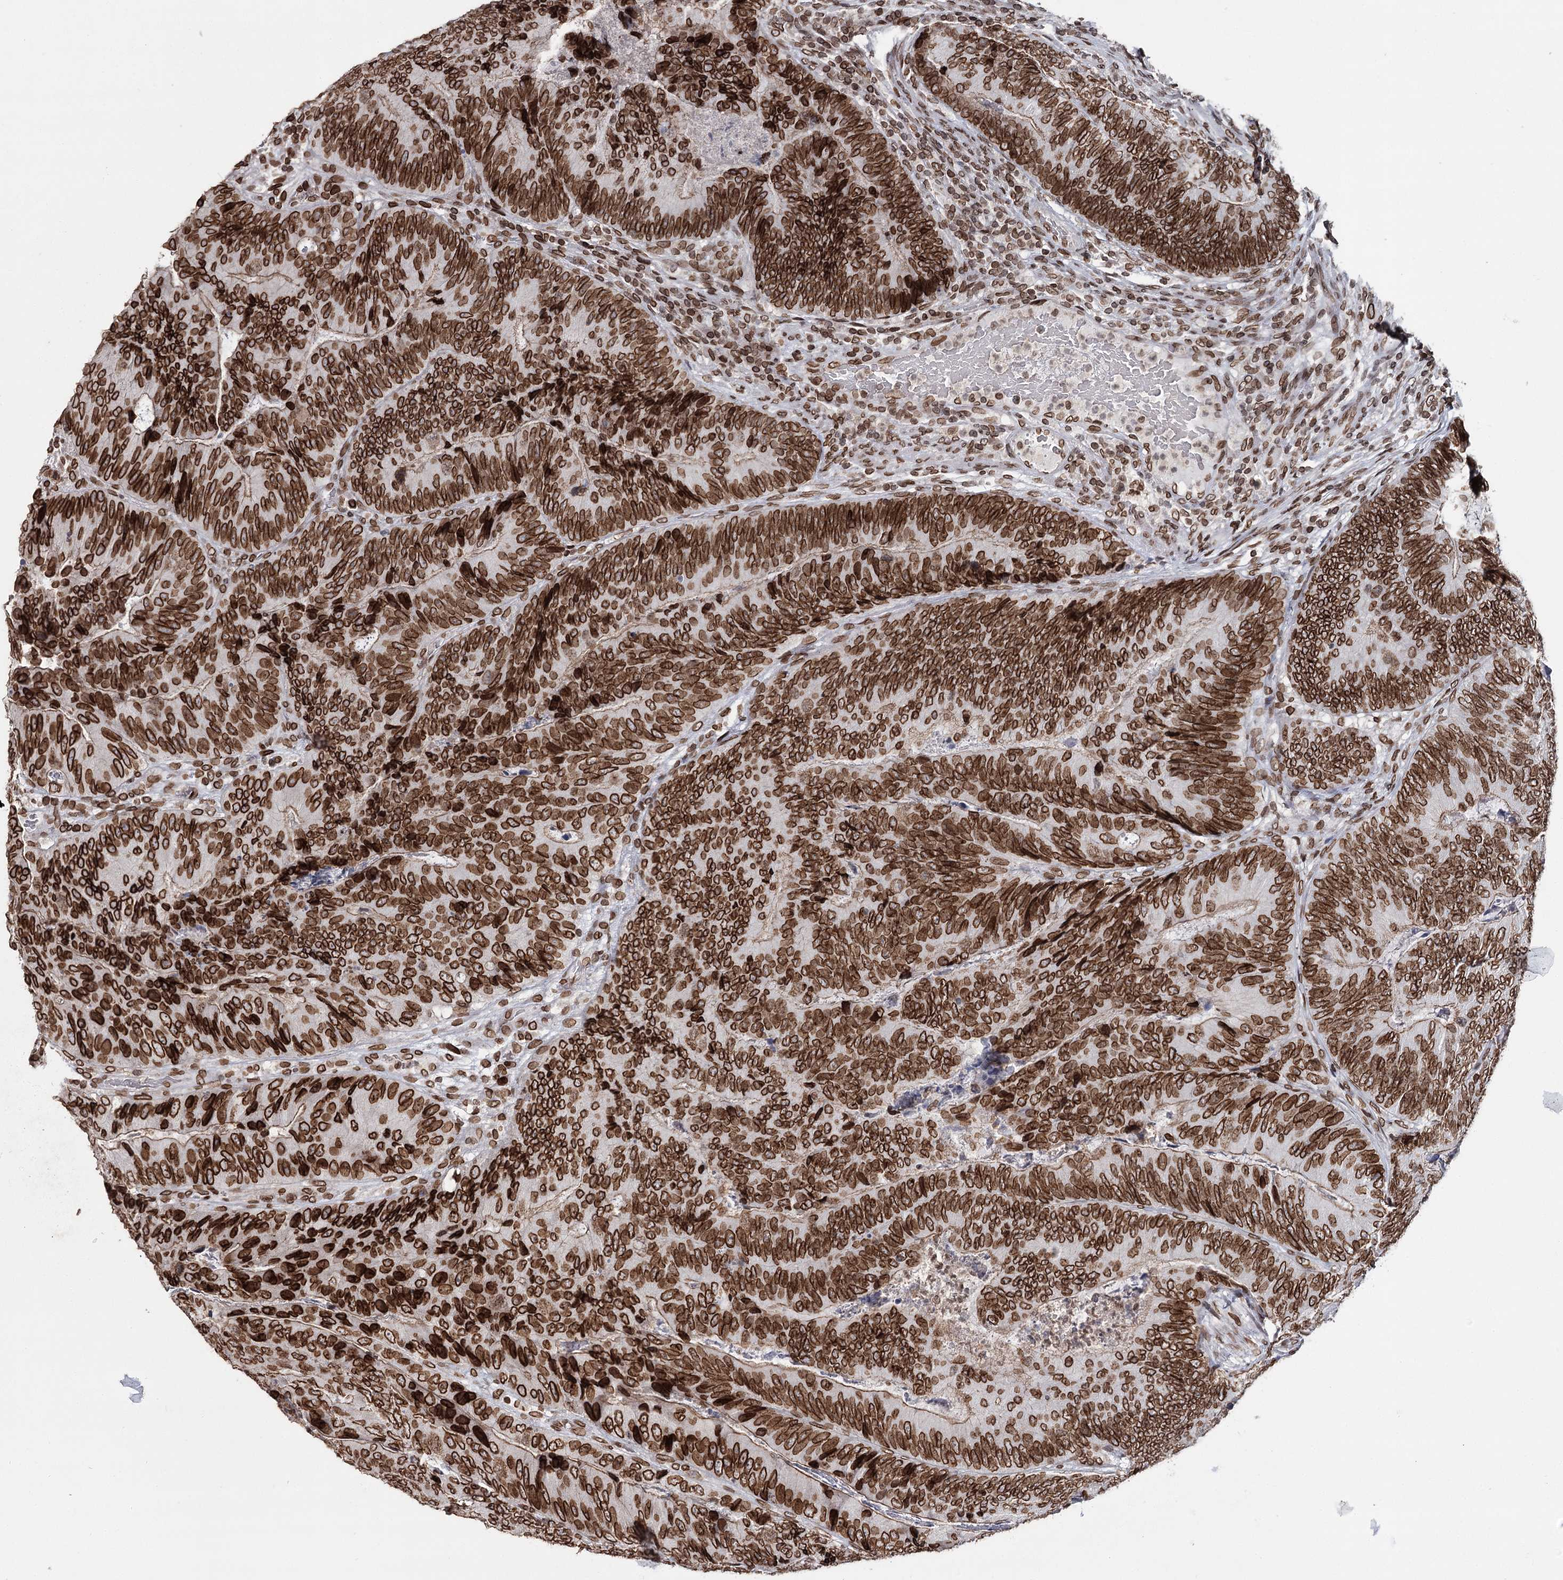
{"staining": {"intensity": "strong", "quantity": ">75%", "location": "cytoplasmic/membranous,nuclear"}, "tissue": "colorectal cancer", "cell_type": "Tumor cells", "image_type": "cancer", "snomed": [{"axis": "morphology", "description": "Adenocarcinoma, NOS"}, {"axis": "topography", "description": "Colon"}], "caption": "Immunohistochemical staining of colorectal cancer (adenocarcinoma) reveals high levels of strong cytoplasmic/membranous and nuclear protein staining in approximately >75% of tumor cells.", "gene": "KIAA0930", "patient": {"sex": "female", "age": 67}}